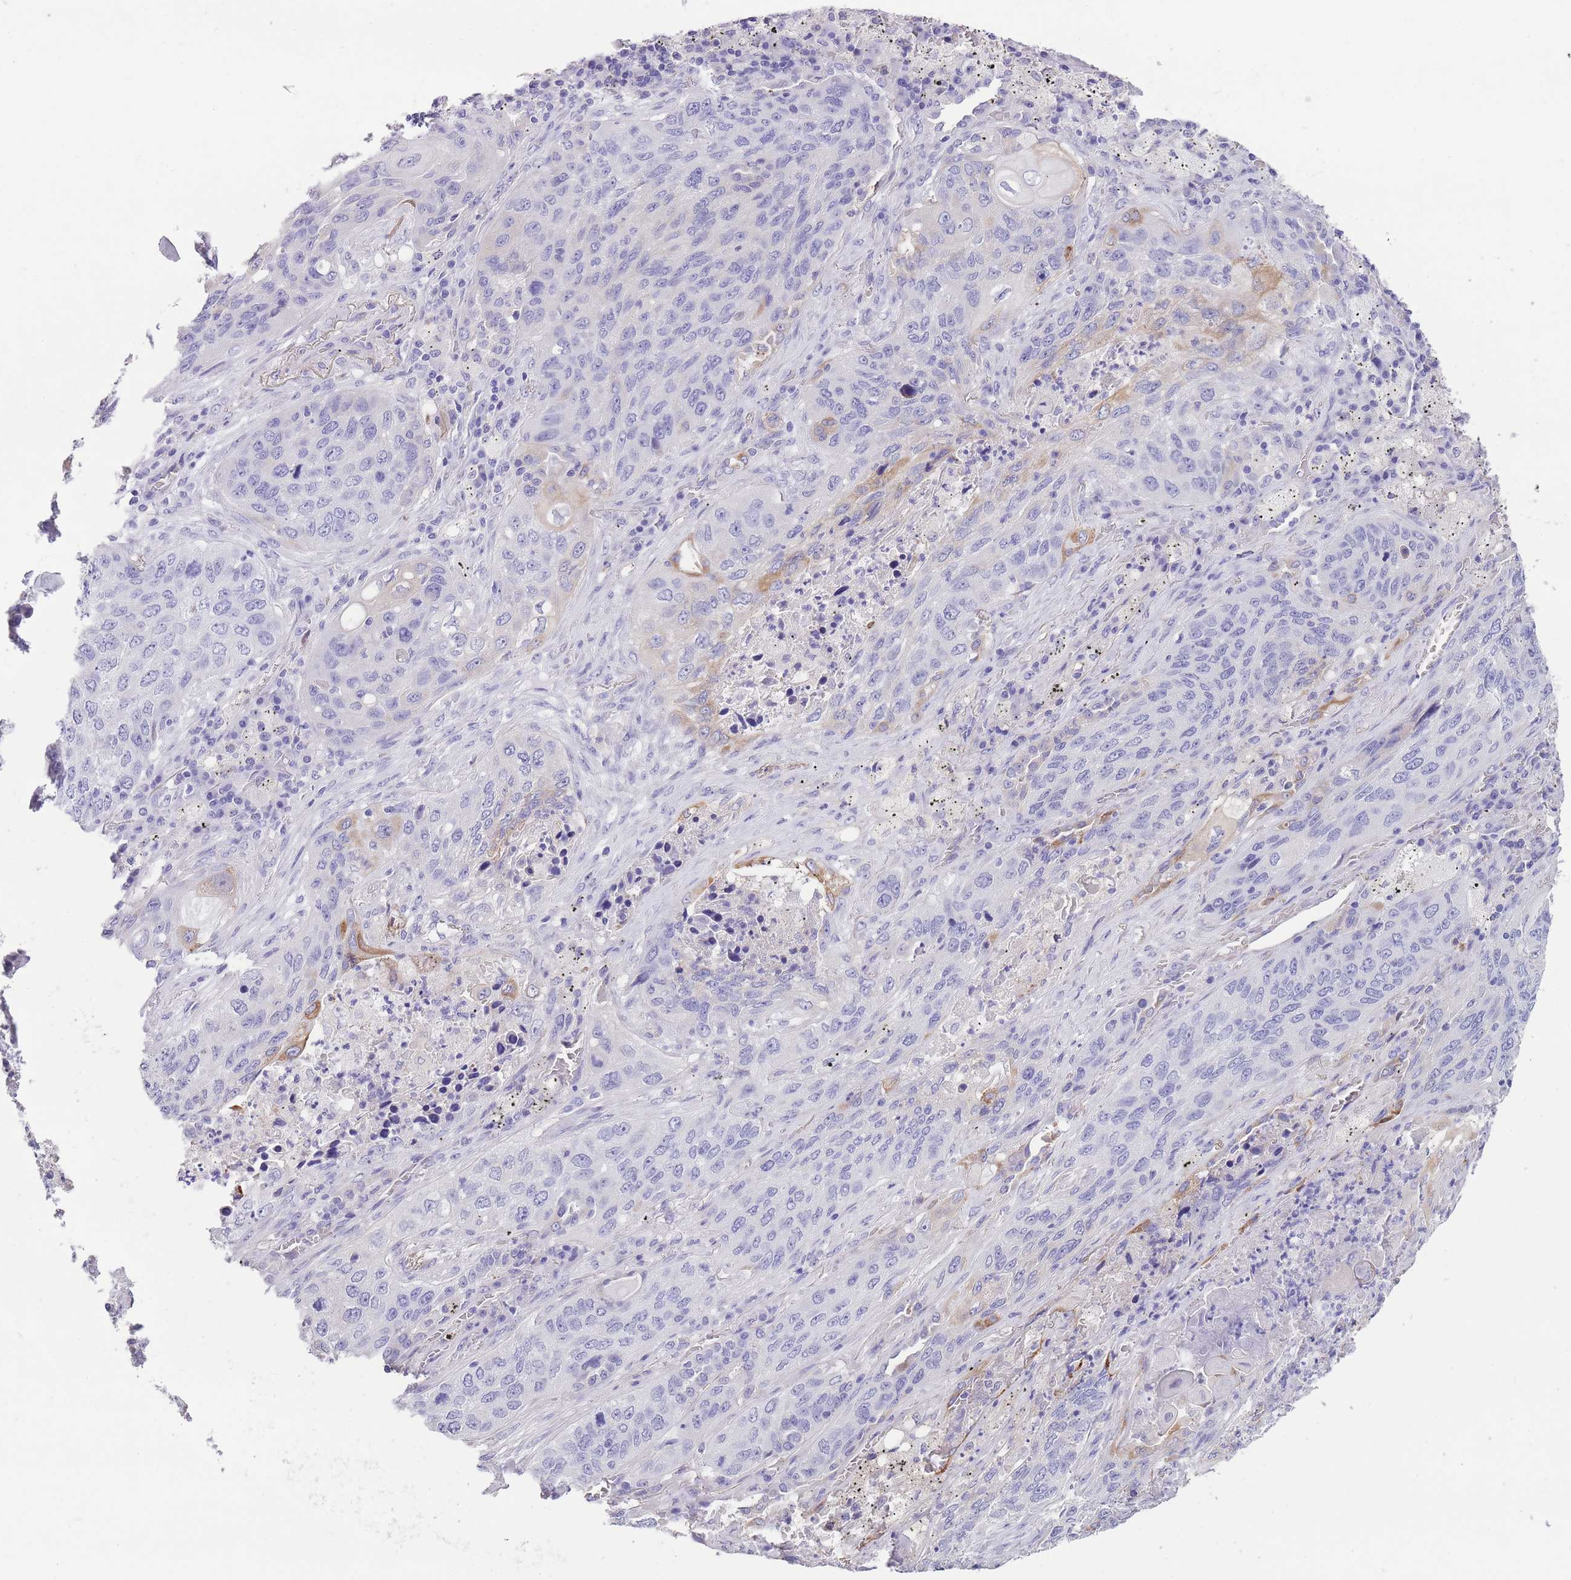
{"staining": {"intensity": "moderate", "quantity": "<25%", "location": "cytoplasmic/membranous"}, "tissue": "lung cancer", "cell_type": "Tumor cells", "image_type": "cancer", "snomed": [{"axis": "morphology", "description": "Squamous cell carcinoma, NOS"}, {"axis": "topography", "description": "Lung"}], "caption": "A histopathology image of human lung cancer (squamous cell carcinoma) stained for a protein shows moderate cytoplasmic/membranous brown staining in tumor cells.", "gene": "RAI2", "patient": {"sex": "female", "age": 63}}